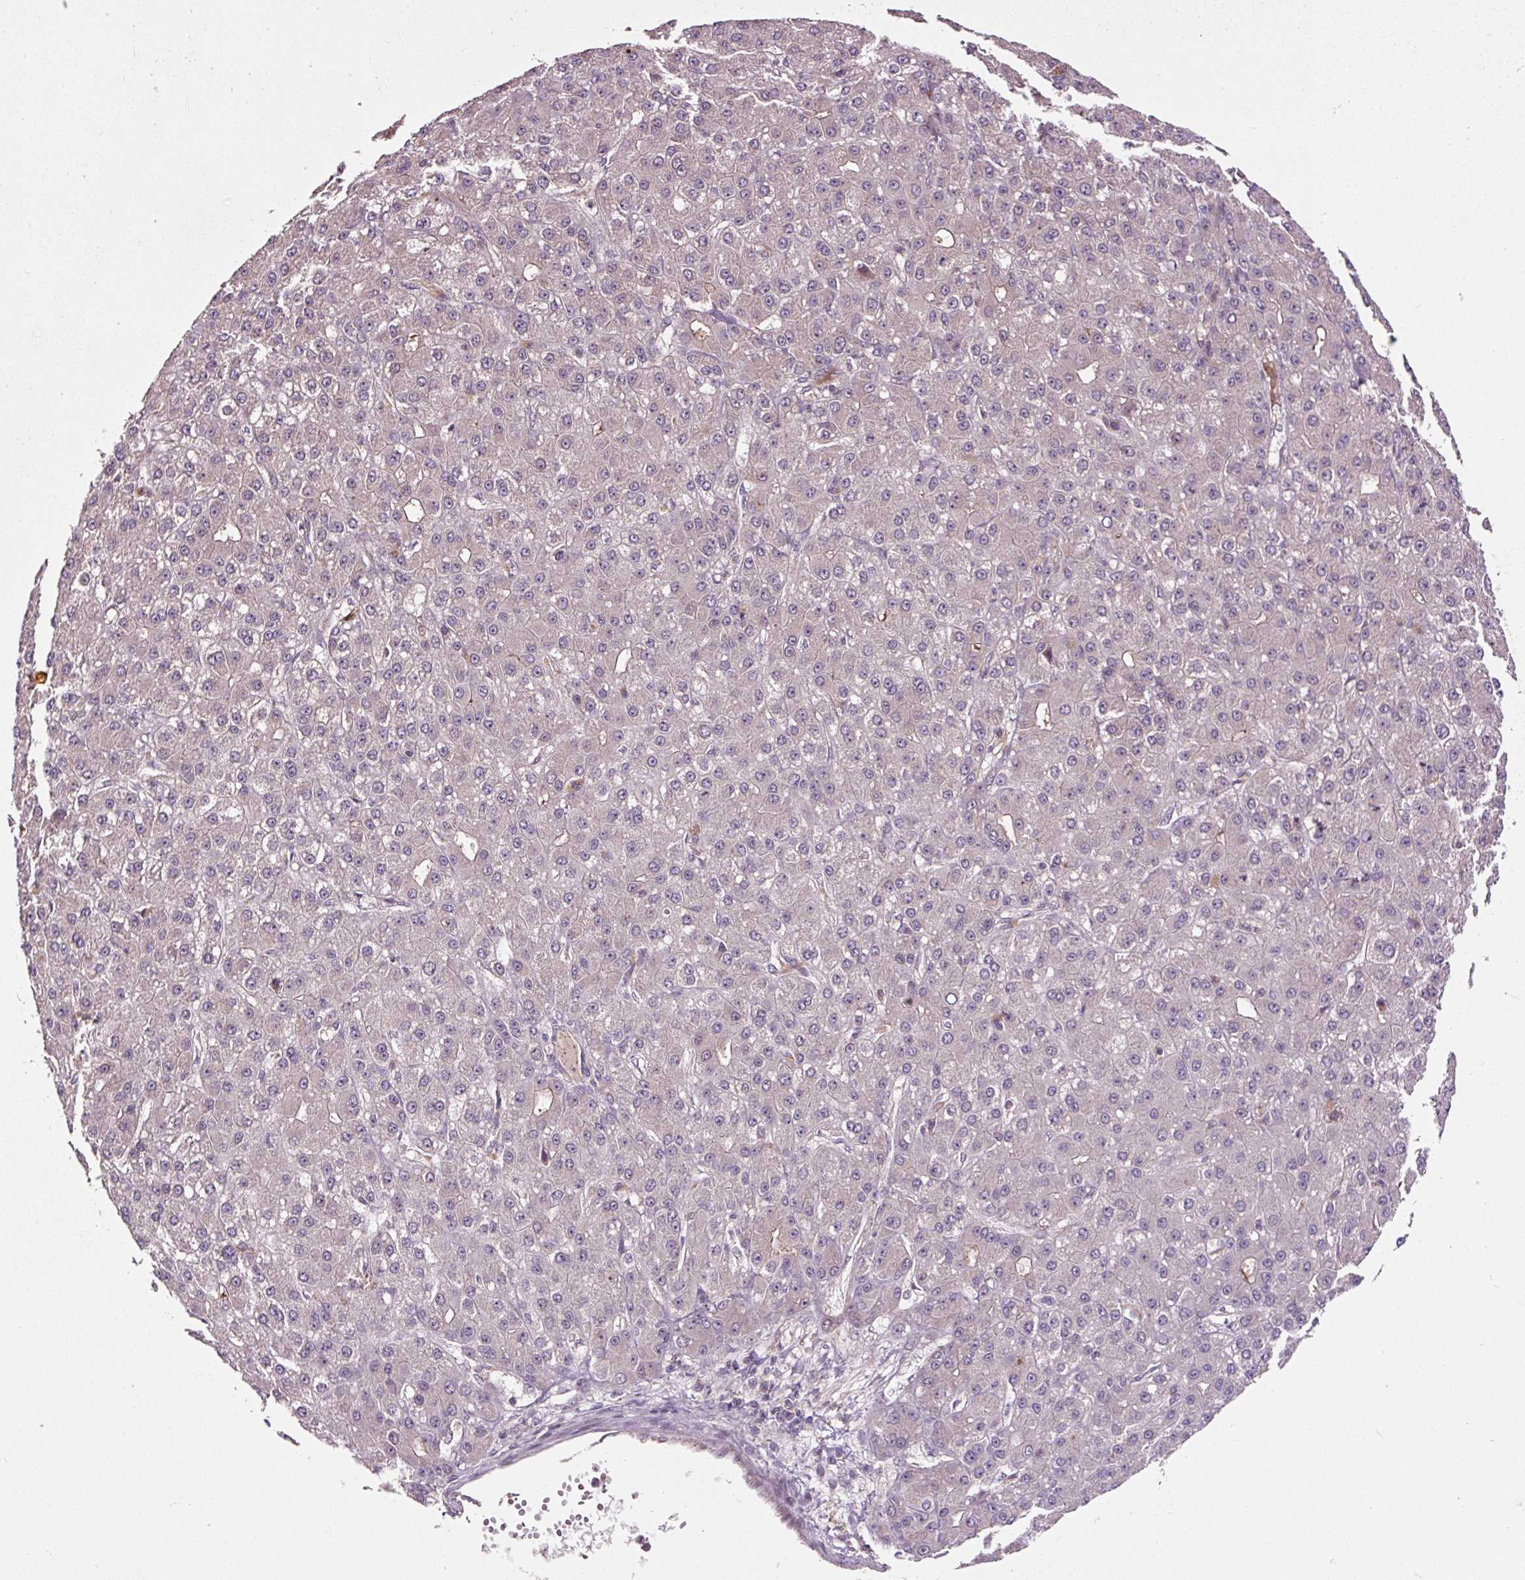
{"staining": {"intensity": "negative", "quantity": "none", "location": "none"}, "tissue": "liver cancer", "cell_type": "Tumor cells", "image_type": "cancer", "snomed": [{"axis": "morphology", "description": "Carcinoma, Hepatocellular, NOS"}, {"axis": "topography", "description": "Liver"}], "caption": "DAB (3,3'-diaminobenzidine) immunohistochemical staining of human hepatocellular carcinoma (liver) shows no significant staining in tumor cells.", "gene": "MMS19", "patient": {"sex": "male", "age": 67}}